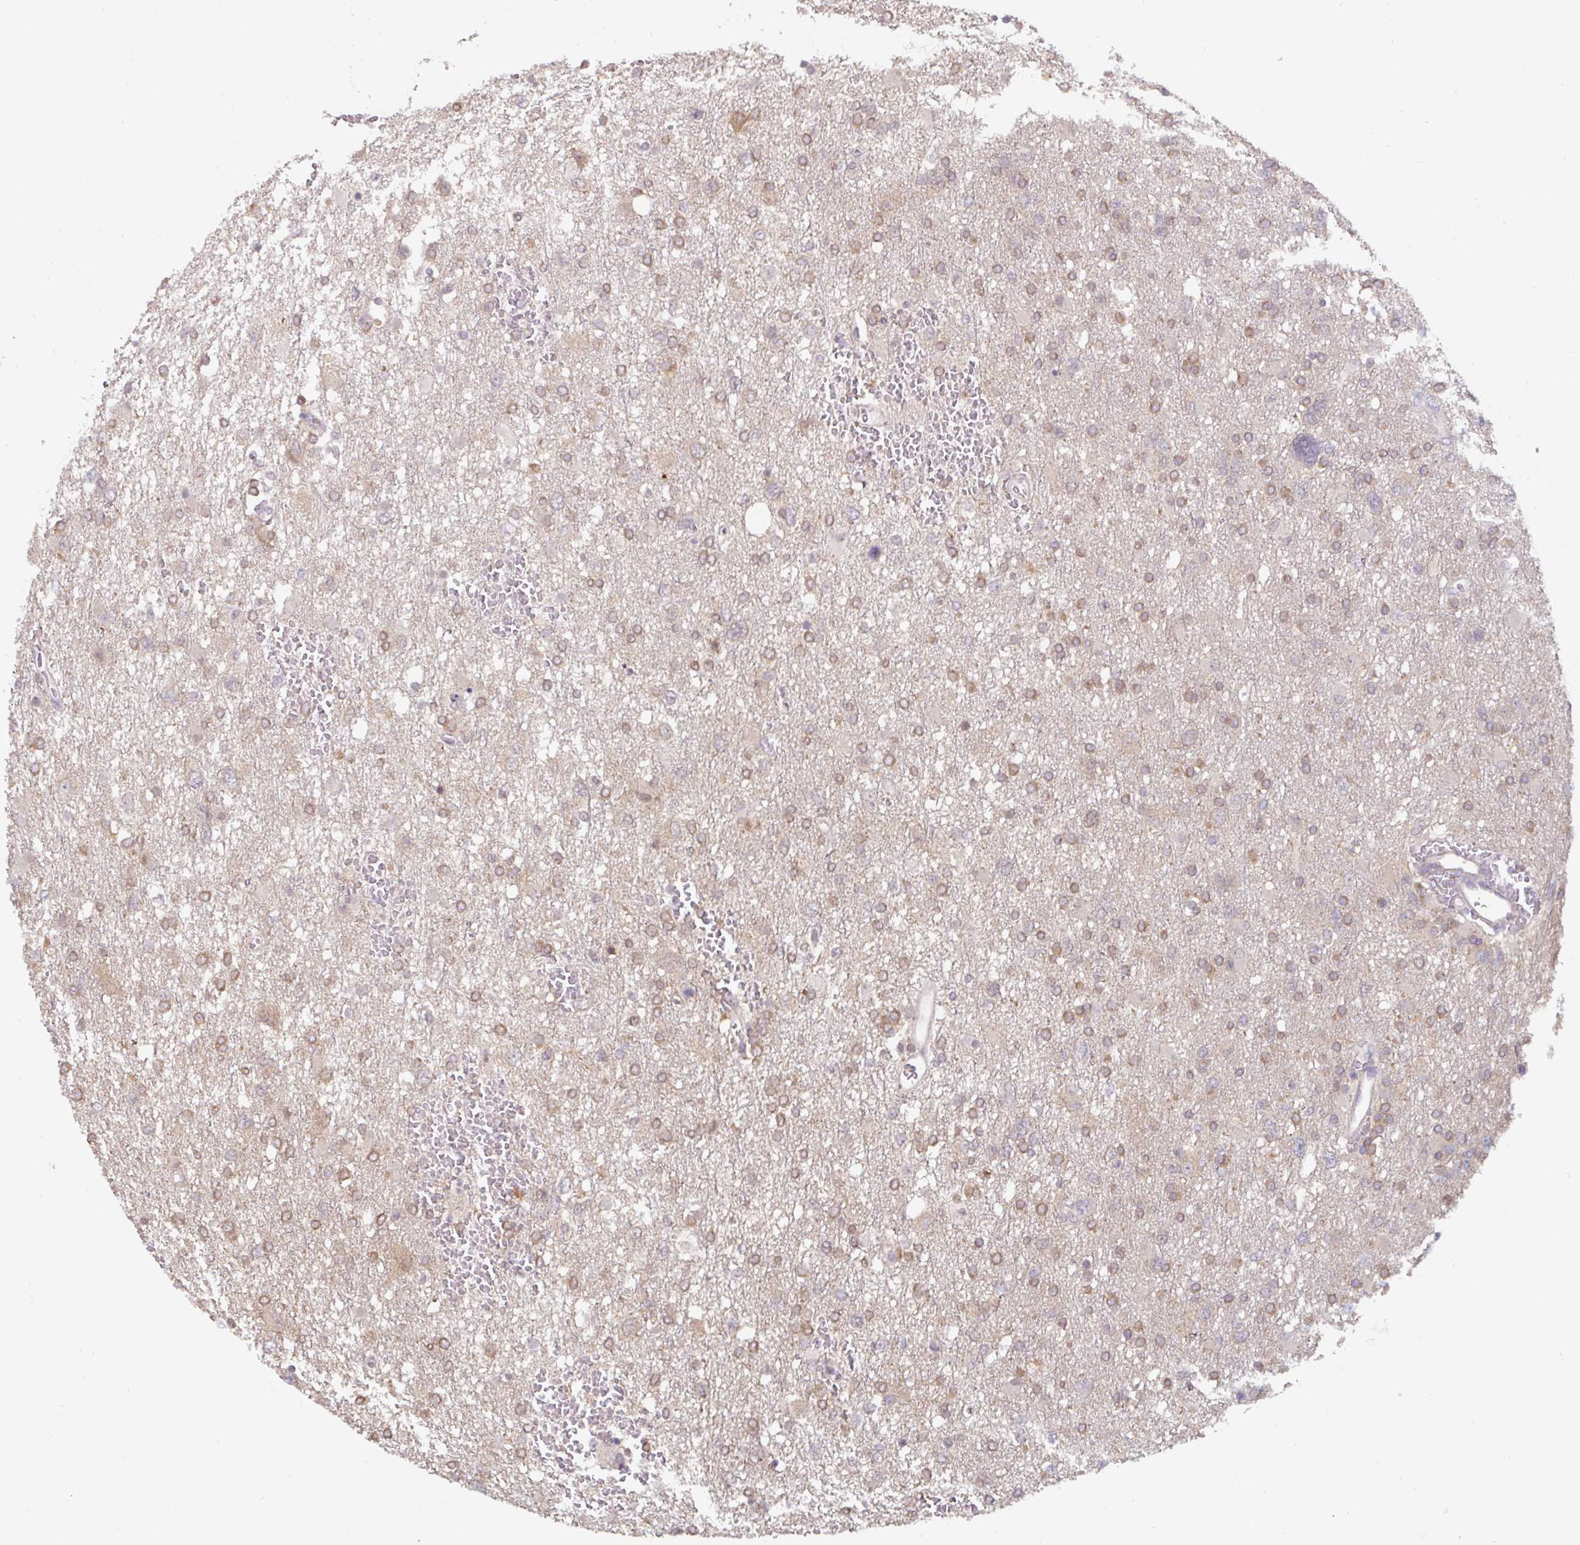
{"staining": {"intensity": "moderate", "quantity": "25%-75%", "location": "cytoplasmic/membranous"}, "tissue": "glioma", "cell_type": "Tumor cells", "image_type": "cancer", "snomed": [{"axis": "morphology", "description": "Glioma, malignant, High grade"}, {"axis": "topography", "description": "Brain"}], "caption": "Human malignant glioma (high-grade) stained with a protein marker displays moderate staining in tumor cells.", "gene": "ST13", "patient": {"sex": "male", "age": 61}}